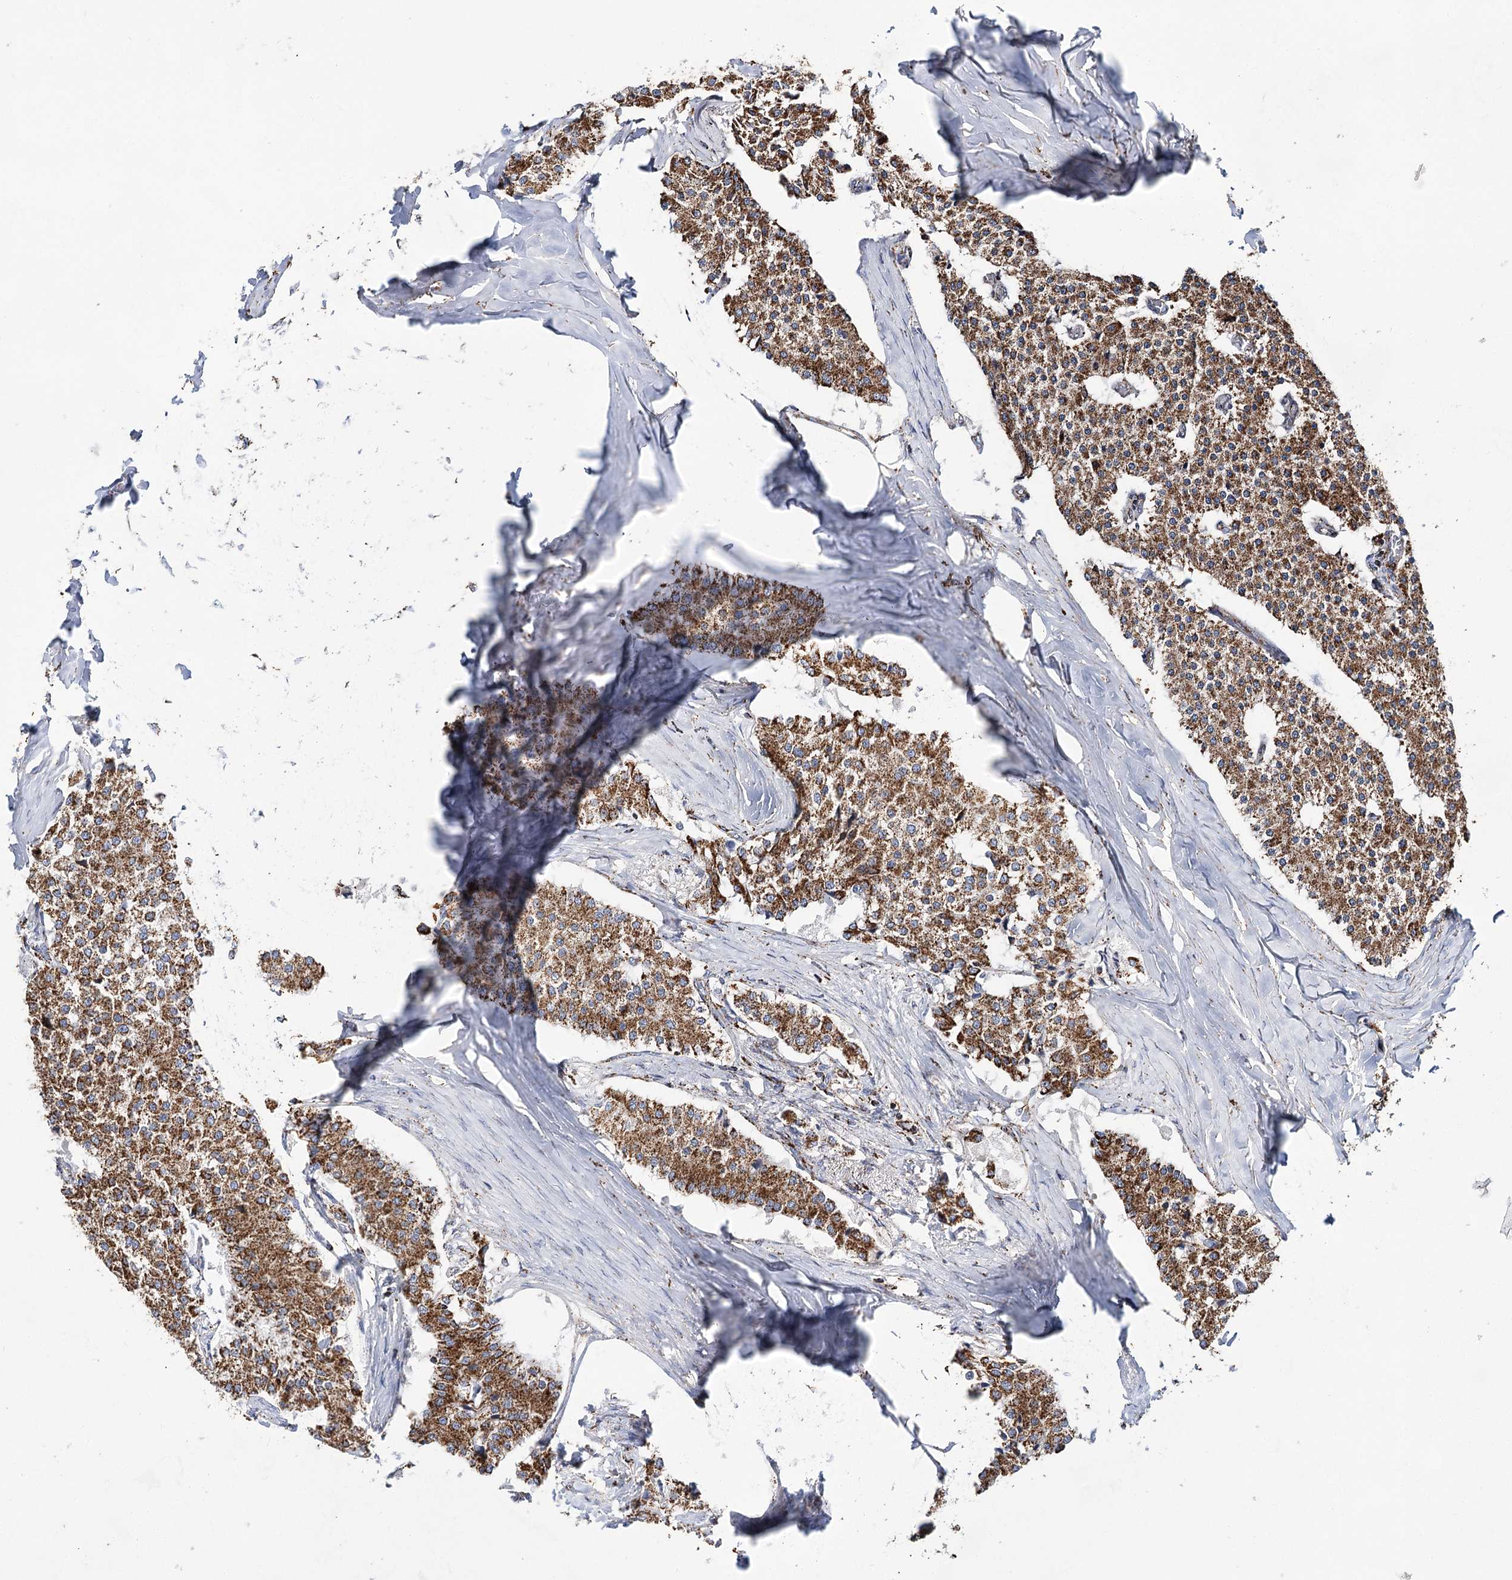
{"staining": {"intensity": "strong", "quantity": ">75%", "location": "cytoplasmic/membranous"}, "tissue": "carcinoid", "cell_type": "Tumor cells", "image_type": "cancer", "snomed": [{"axis": "morphology", "description": "Carcinoid, malignant, NOS"}, {"axis": "topography", "description": "Colon"}], "caption": "Protein staining of malignant carcinoid tissue displays strong cytoplasmic/membranous expression in about >75% of tumor cells. The staining was performed using DAB (3,3'-diaminobenzidine), with brown indicating positive protein expression. Nuclei are stained blue with hematoxylin.", "gene": "NADK2", "patient": {"sex": "female", "age": 52}}